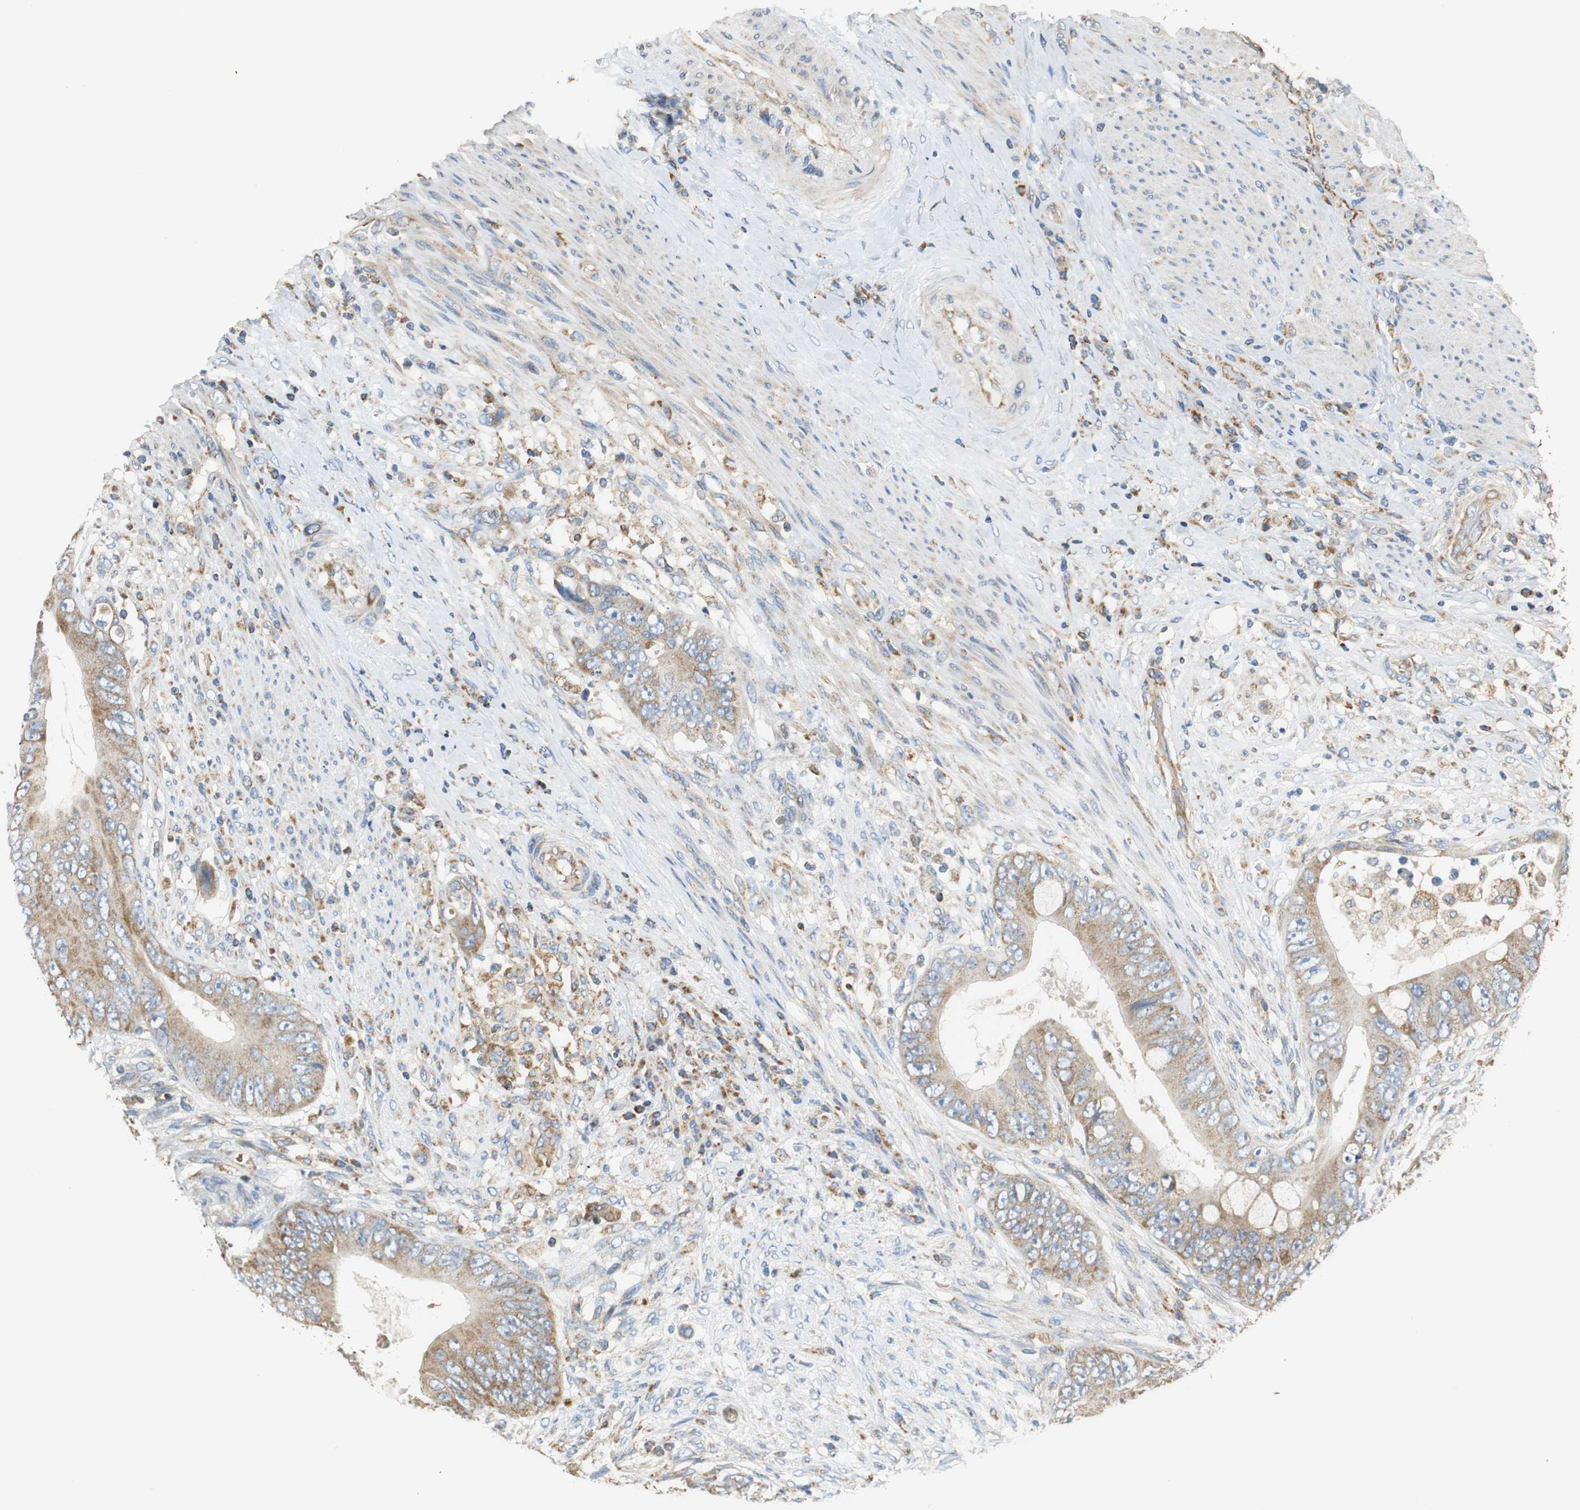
{"staining": {"intensity": "moderate", "quantity": ">75%", "location": "cytoplasmic/membranous"}, "tissue": "colorectal cancer", "cell_type": "Tumor cells", "image_type": "cancer", "snomed": [{"axis": "morphology", "description": "Adenocarcinoma, NOS"}, {"axis": "topography", "description": "Rectum"}], "caption": "IHC of colorectal cancer shows medium levels of moderate cytoplasmic/membranous expression in about >75% of tumor cells.", "gene": "GSTK1", "patient": {"sex": "female", "age": 77}}